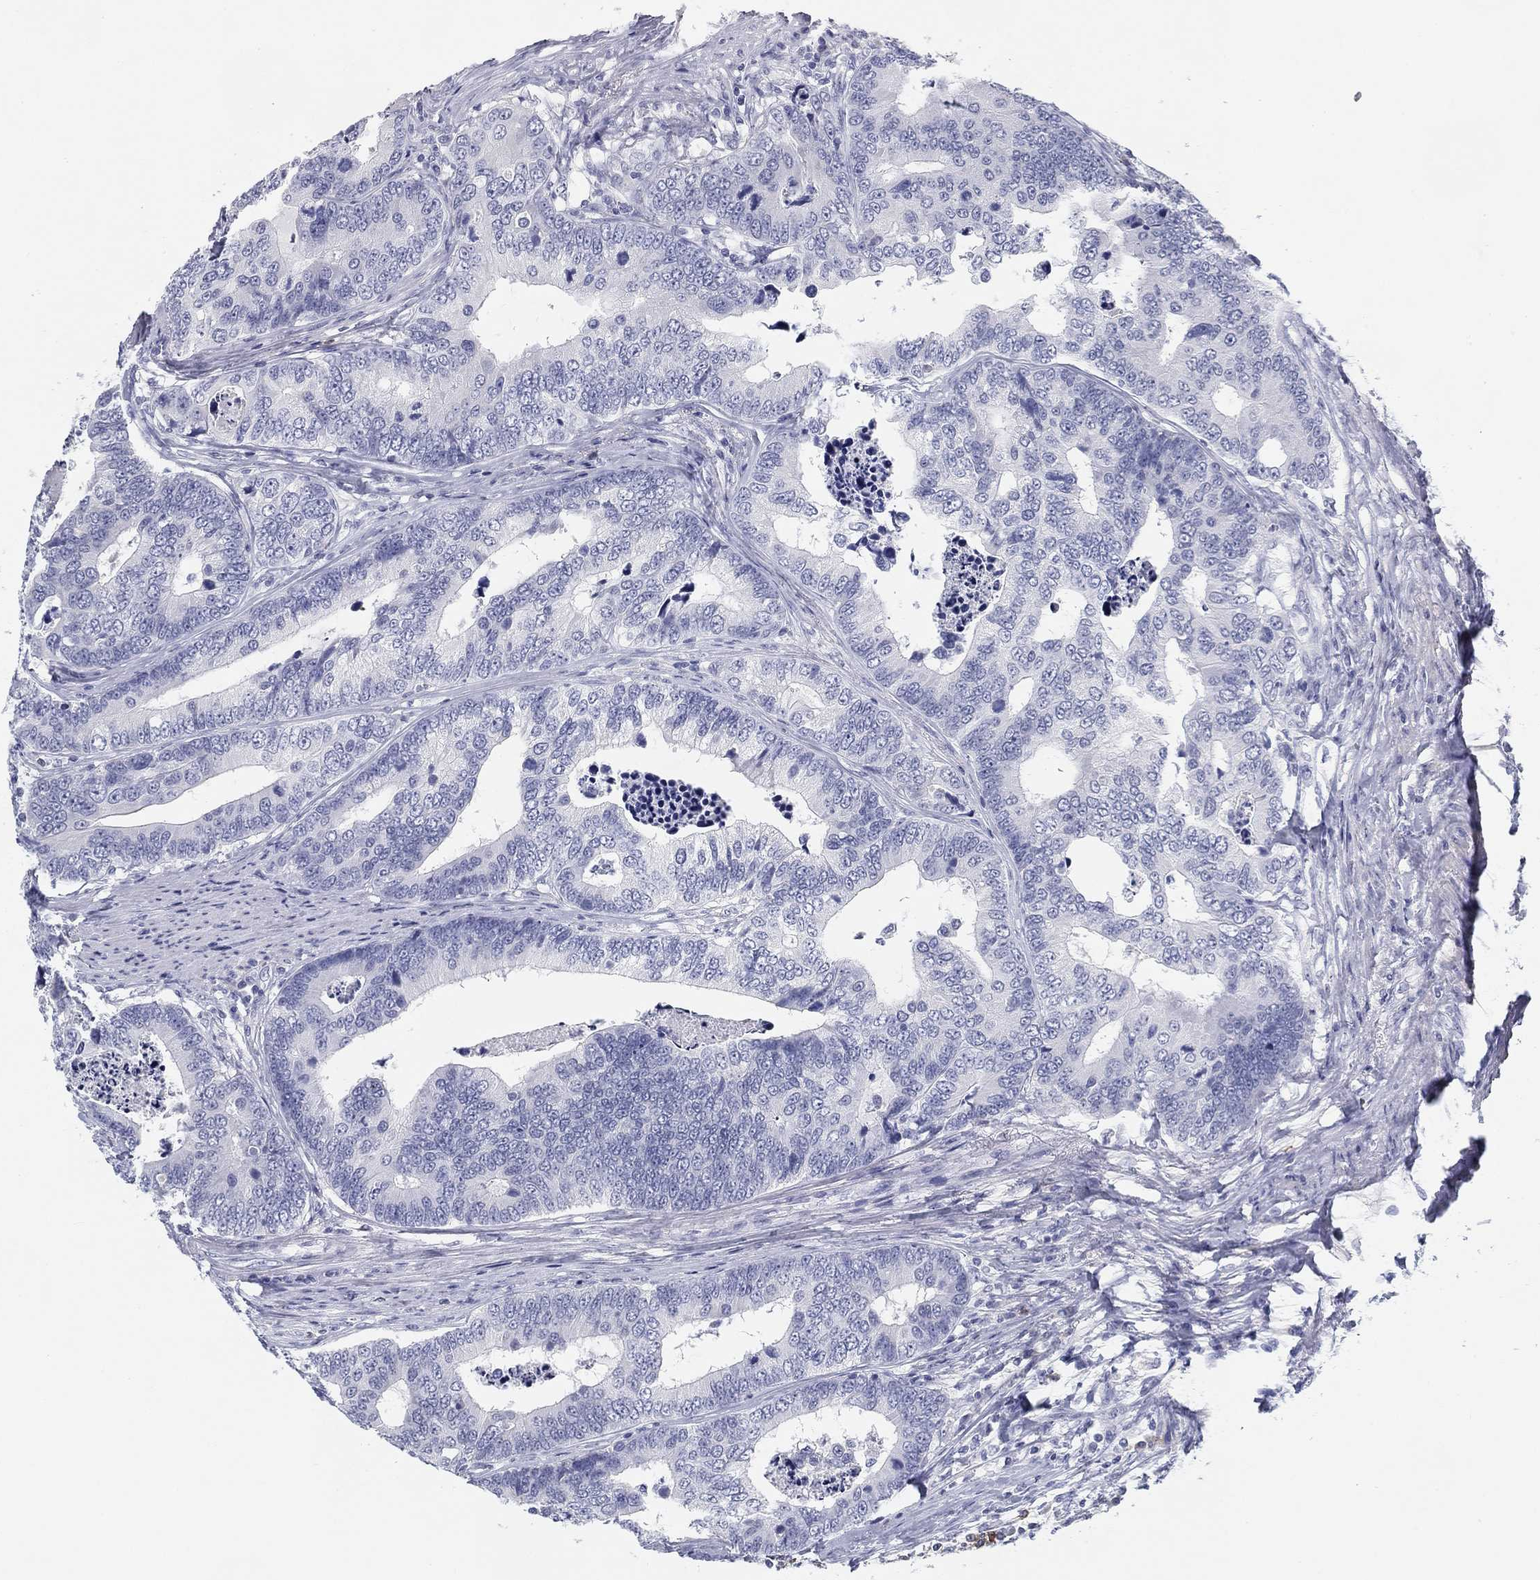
{"staining": {"intensity": "negative", "quantity": "none", "location": "none"}, "tissue": "colorectal cancer", "cell_type": "Tumor cells", "image_type": "cancer", "snomed": [{"axis": "morphology", "description": "Adenocarcinoma, NOS"}, {"axis": "topography", "description": "Colon"}], "caption": "Human colorectal cancer stained for a protein using immunohistochemistry (IHC) demonstrates no positivity in tumor cells.", "gene": "CD79B", "patient": {"sex": "female", "age": 72}}